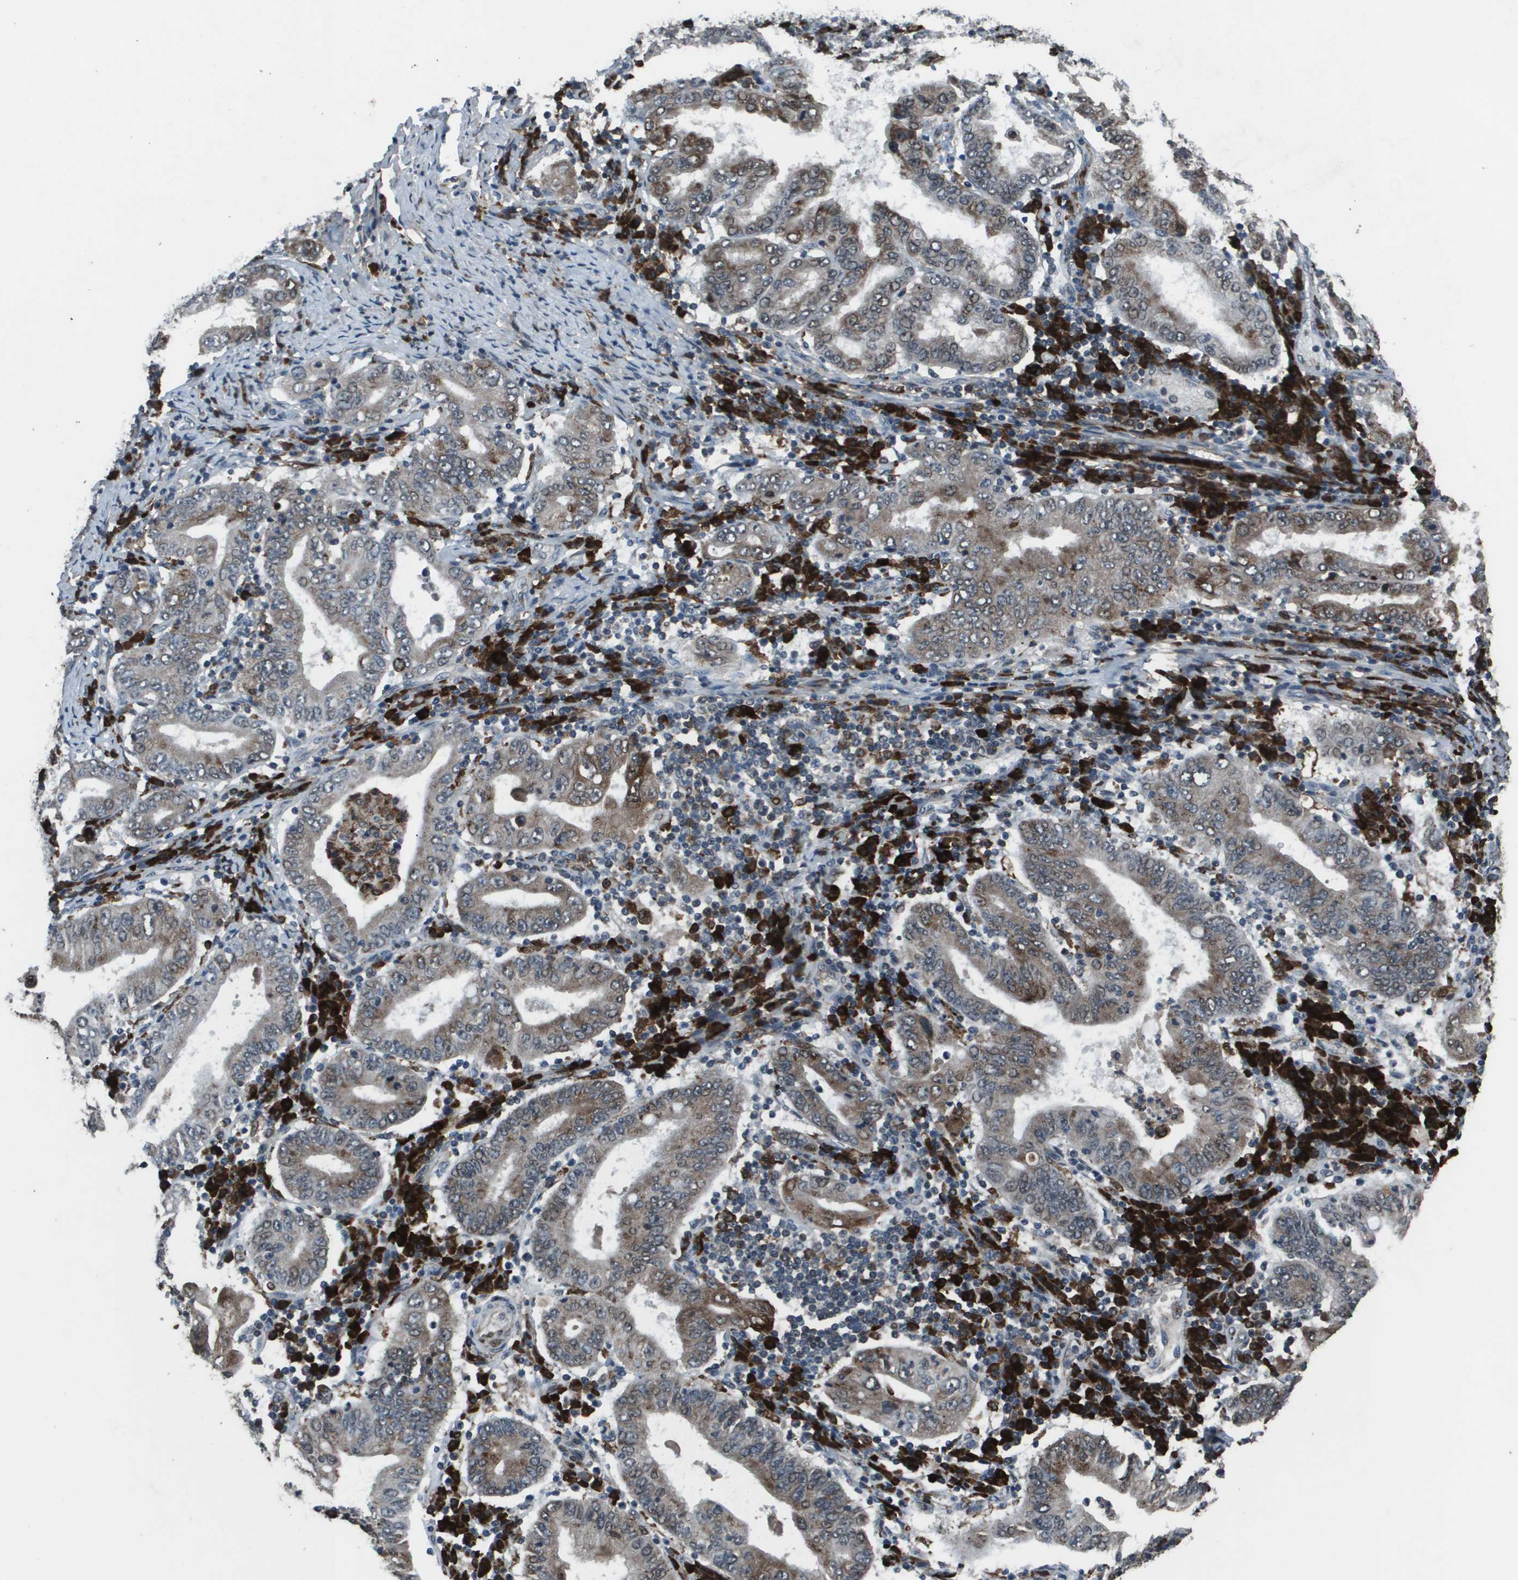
{"staining": {"intensity": "weak", "quantity": "<25%", "location": "cytoplasmic/membranous"}, "tissue": "stomach cancer", "cell_type": "Tumor cells", "image_type": "cancer", "snomed": [{"axis": "morphology", "description": "Normal tissue, NOS"}, {"axis": "morphology", "description": "Adenocarcinoma, NOS"}, {"axis": "topography", "description": "Esophagus"}, {"axis": "topography", "description": "Stomach, upper"}, {"axis": "topography", "description": "Peripheral nerve tissue"}], "caption": "Tumor cells are negative for protein expression in human stomach cancer.", "gene": "GOSR2", "patient": {"sex": "male", "age": 62}}